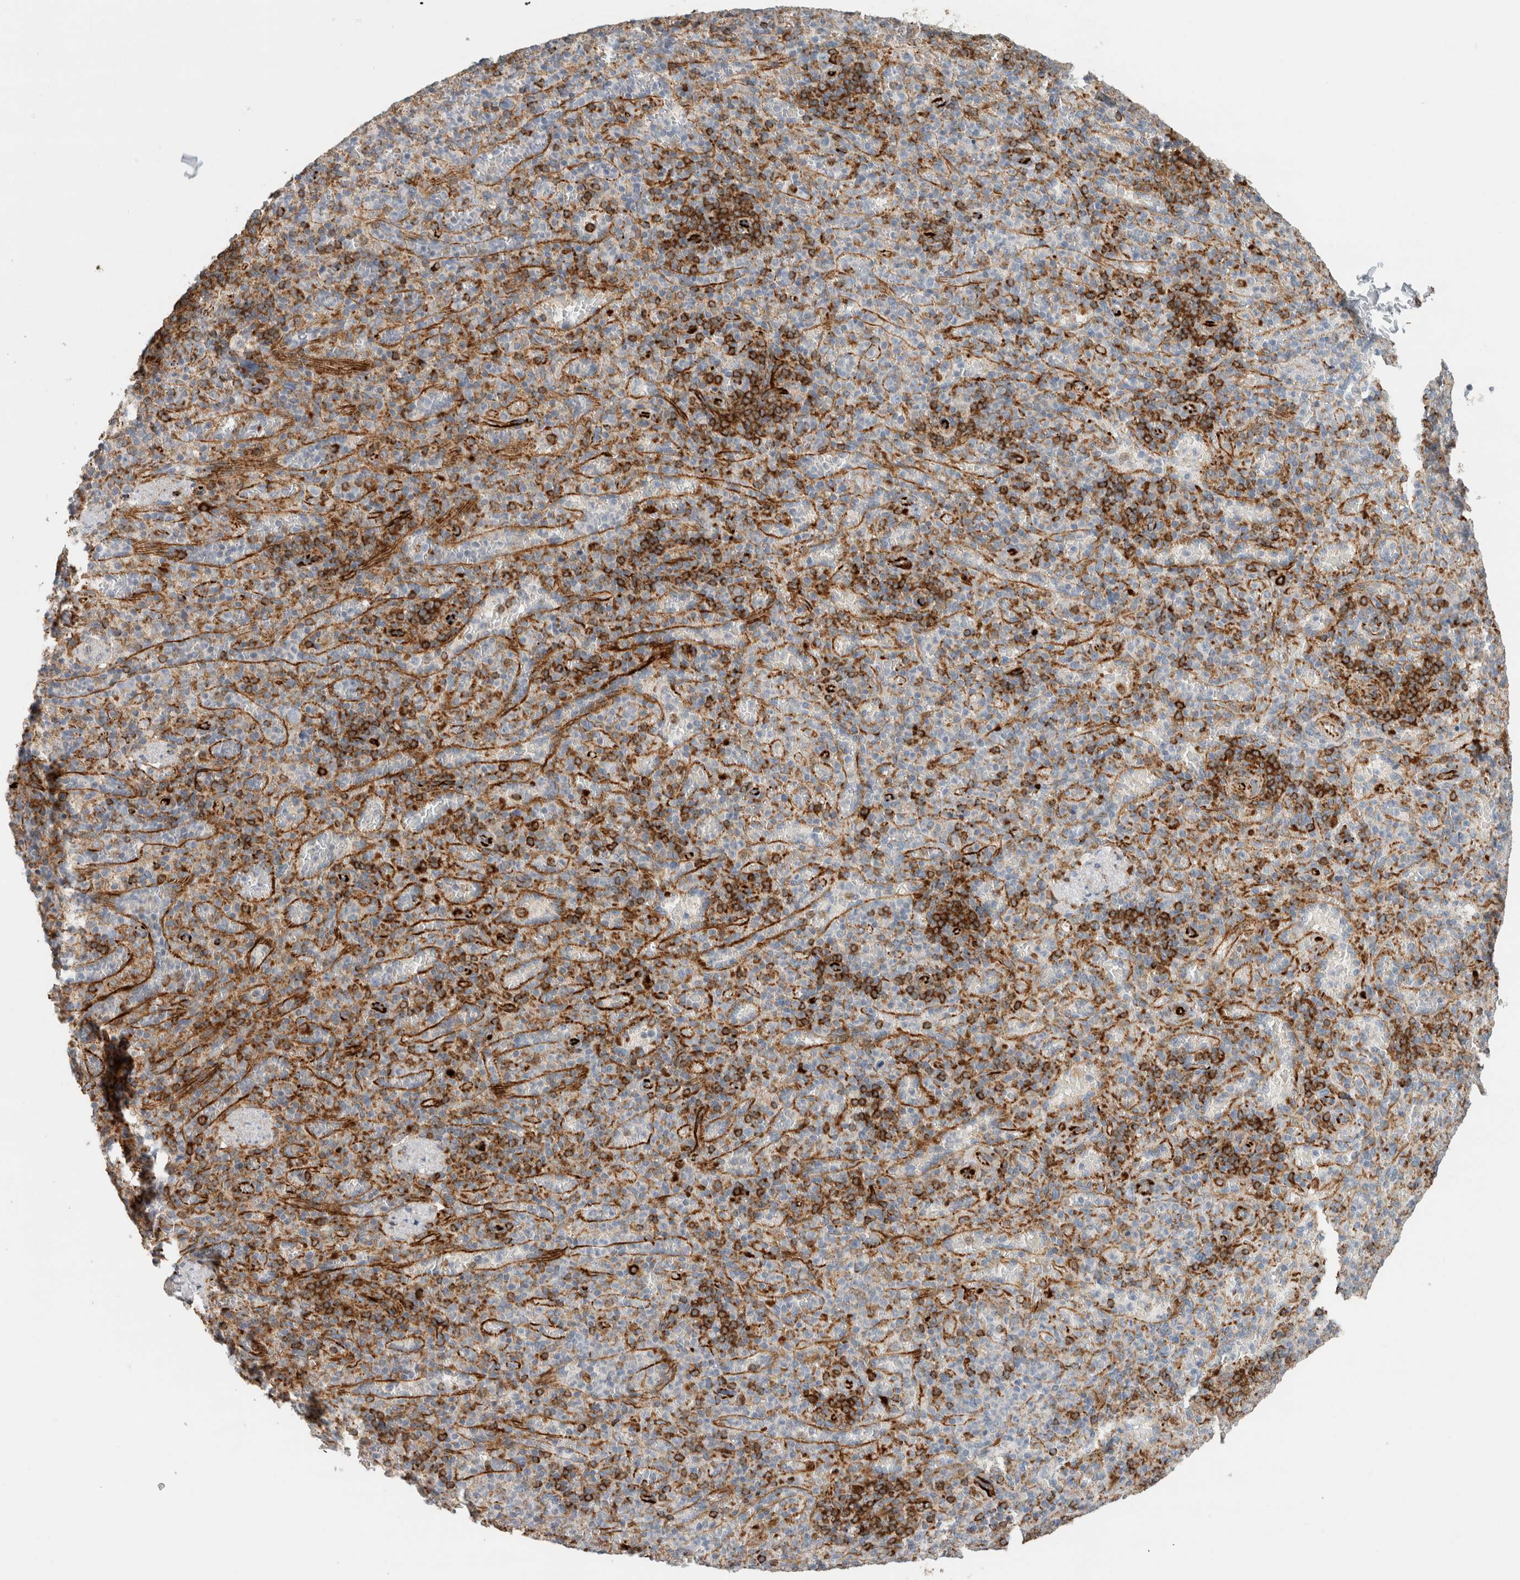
{"staining": {"intensity": "moderate", "quantity": "25%-75%", "location": "cytoplasmic/membranous"}, "tissue": "spleen", "cell_type": "Cells in red pulp", "image_type": "normal", "snomed": [{"axis": "morphology", "description": "Normal tissue, NOS"}, {"axis": "topography", "description": "Spleen"}], "caption": "DAB (3,3'-diaminobenzidine) immunohistochemical staining of normal spleen exhibits moderate cytoplasmic/membranous protein positivity in approximately 25%-75% of cells in red pulp.", "gene": "LY86", "patient": {"sex": "female", "age": 74}}